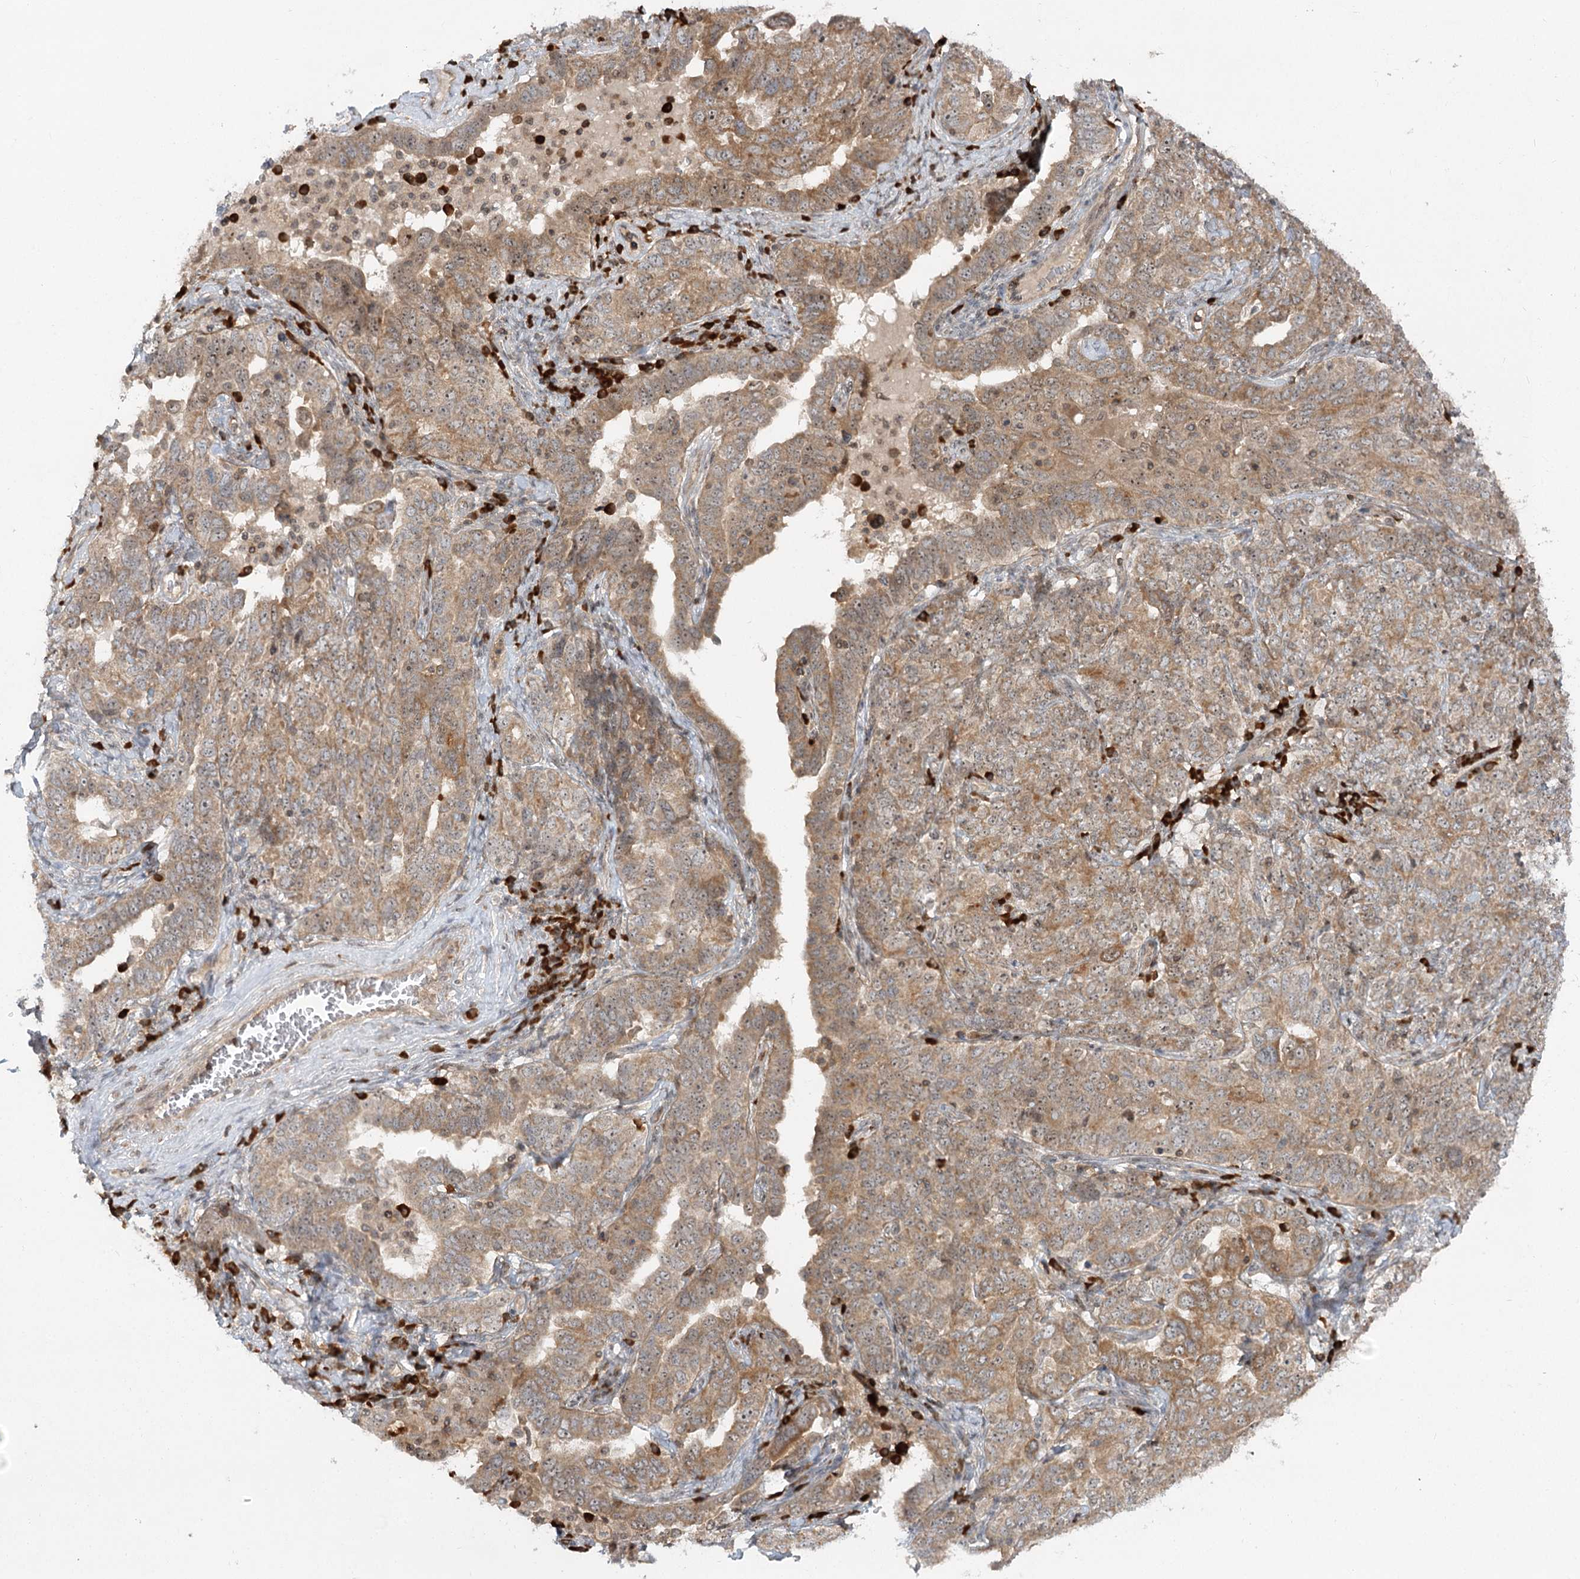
{"staining": {"intensity": "moderate", "quantity": ">75%", "location": "cytoplasmic/membranous"}, "tissue": "ovarian cancer", "cell_type": "Tumor cells", "image_type": "cancer", "snomed": [{"axis": "morphology", "description": "Carcinoma, endometroid"}, {"axis": "topography", "description": "Ovary"}], "caption": "Protein staining by immunohistochemistry (IHC) reveals moderate cytoplasmic/membranous staining in about >75% of tumor cells in ovarian cancer. (brown staining indicates protein expression, while blue staining denotes nuclei).", "gene": "SYTL1", "patient": {"sex": "female", "age": 62}}